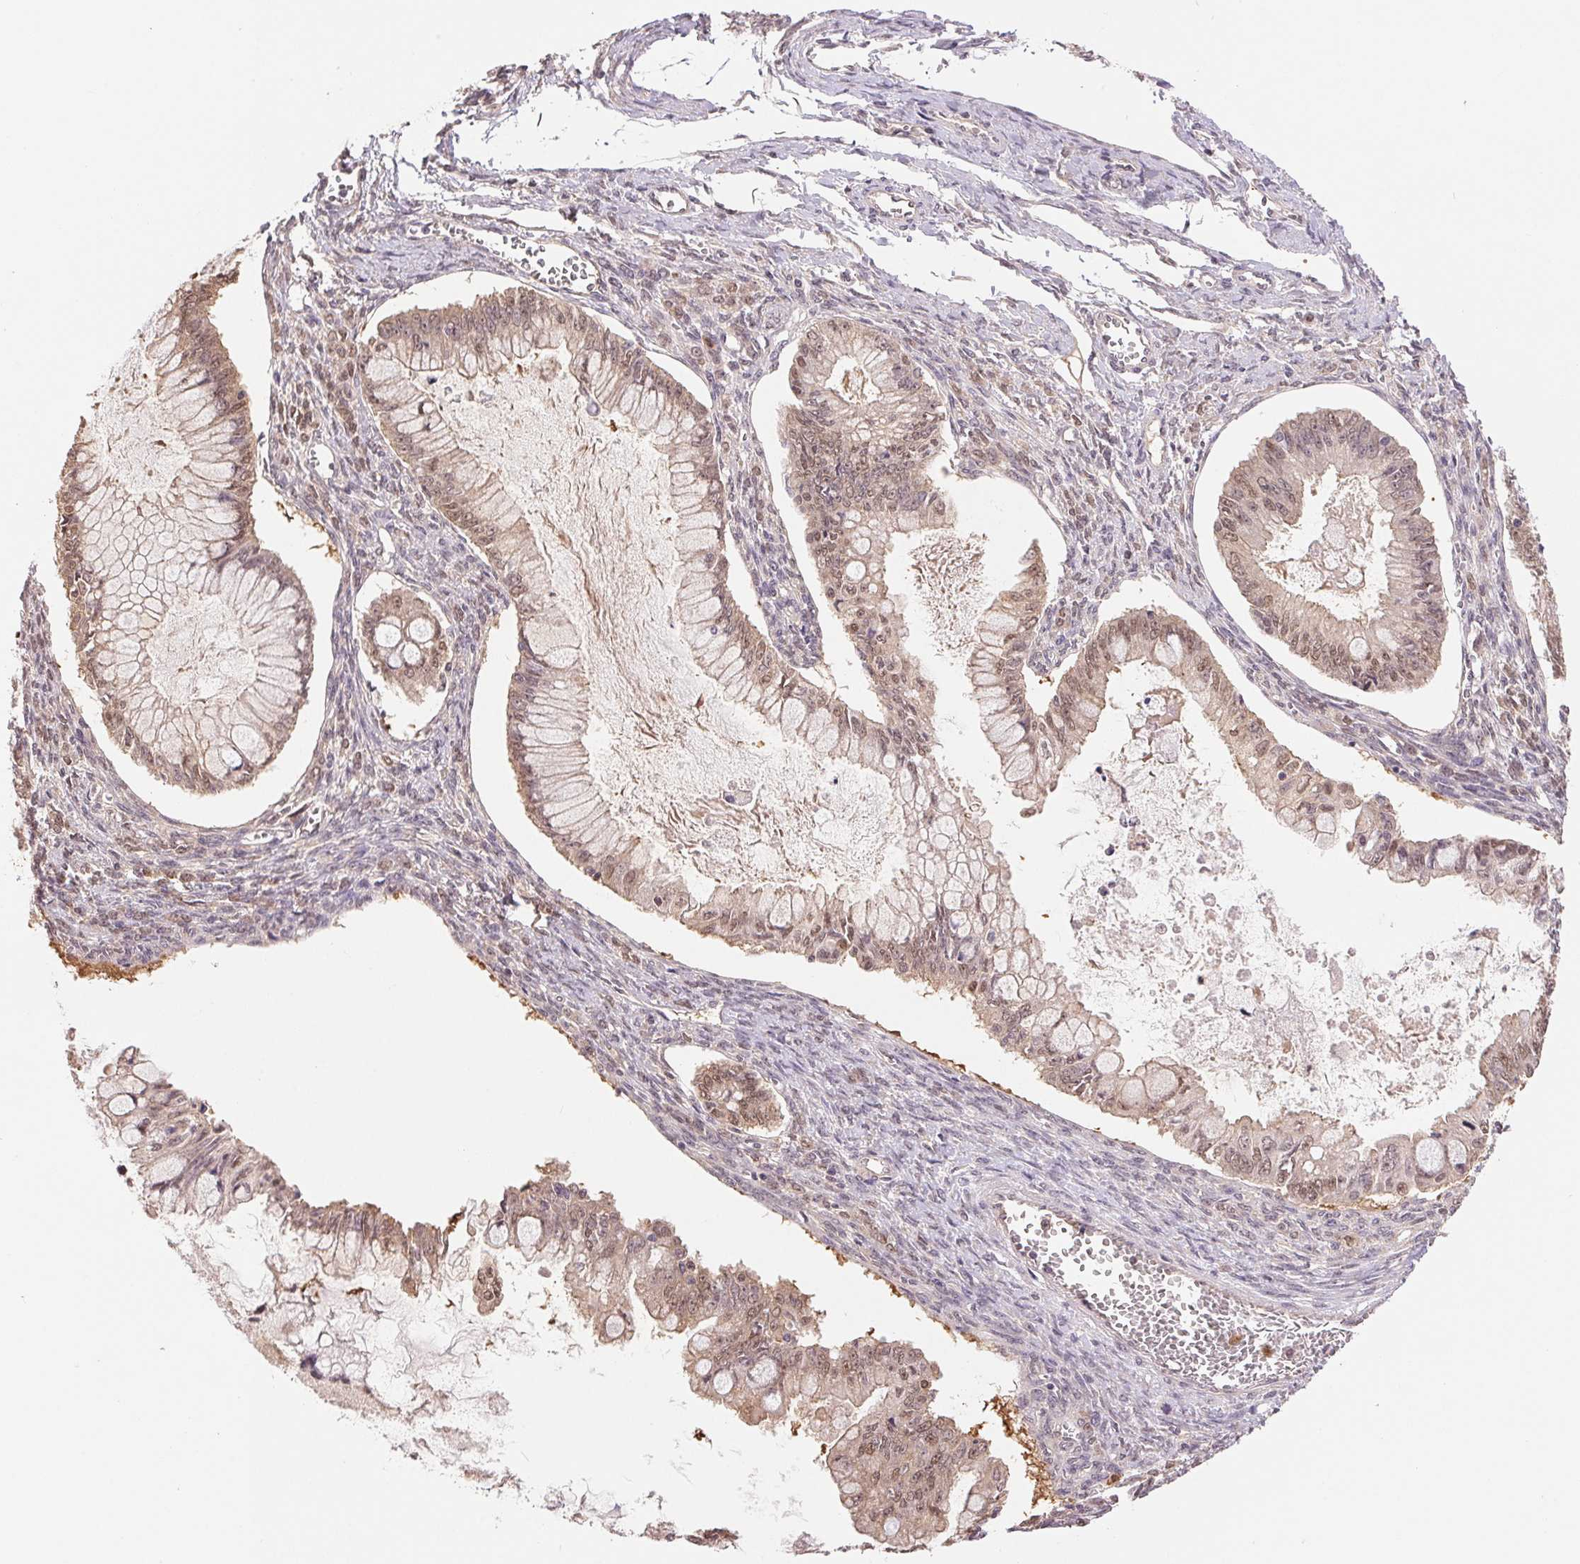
{"staining": {"intensity": "weak", "quantity": "25%-75%", "location": "cytoplasmic/membranous,nuclear"}, "tissue": "ovarian cancer", "cell_type": "Tumor cells", "image_type": "cancer", "snomed": [{"axis": "morphology", "description": "Cystadenocarcinoma, mucinous, NOS"}, {"axis": "topography", "description": "Ovary"}], "caption": "Immunohistochemical staining of mucinous cystadenocarcinoma (ovarian) shows weak cytoplasmic/membranous and nuclear protein staining in about 25%-75% of tumor cells. (DAB = brown stain, brightfield microscopy at high magnification).", "gene": "CDC123", "patient": {"sex": "female", "age": 34}}